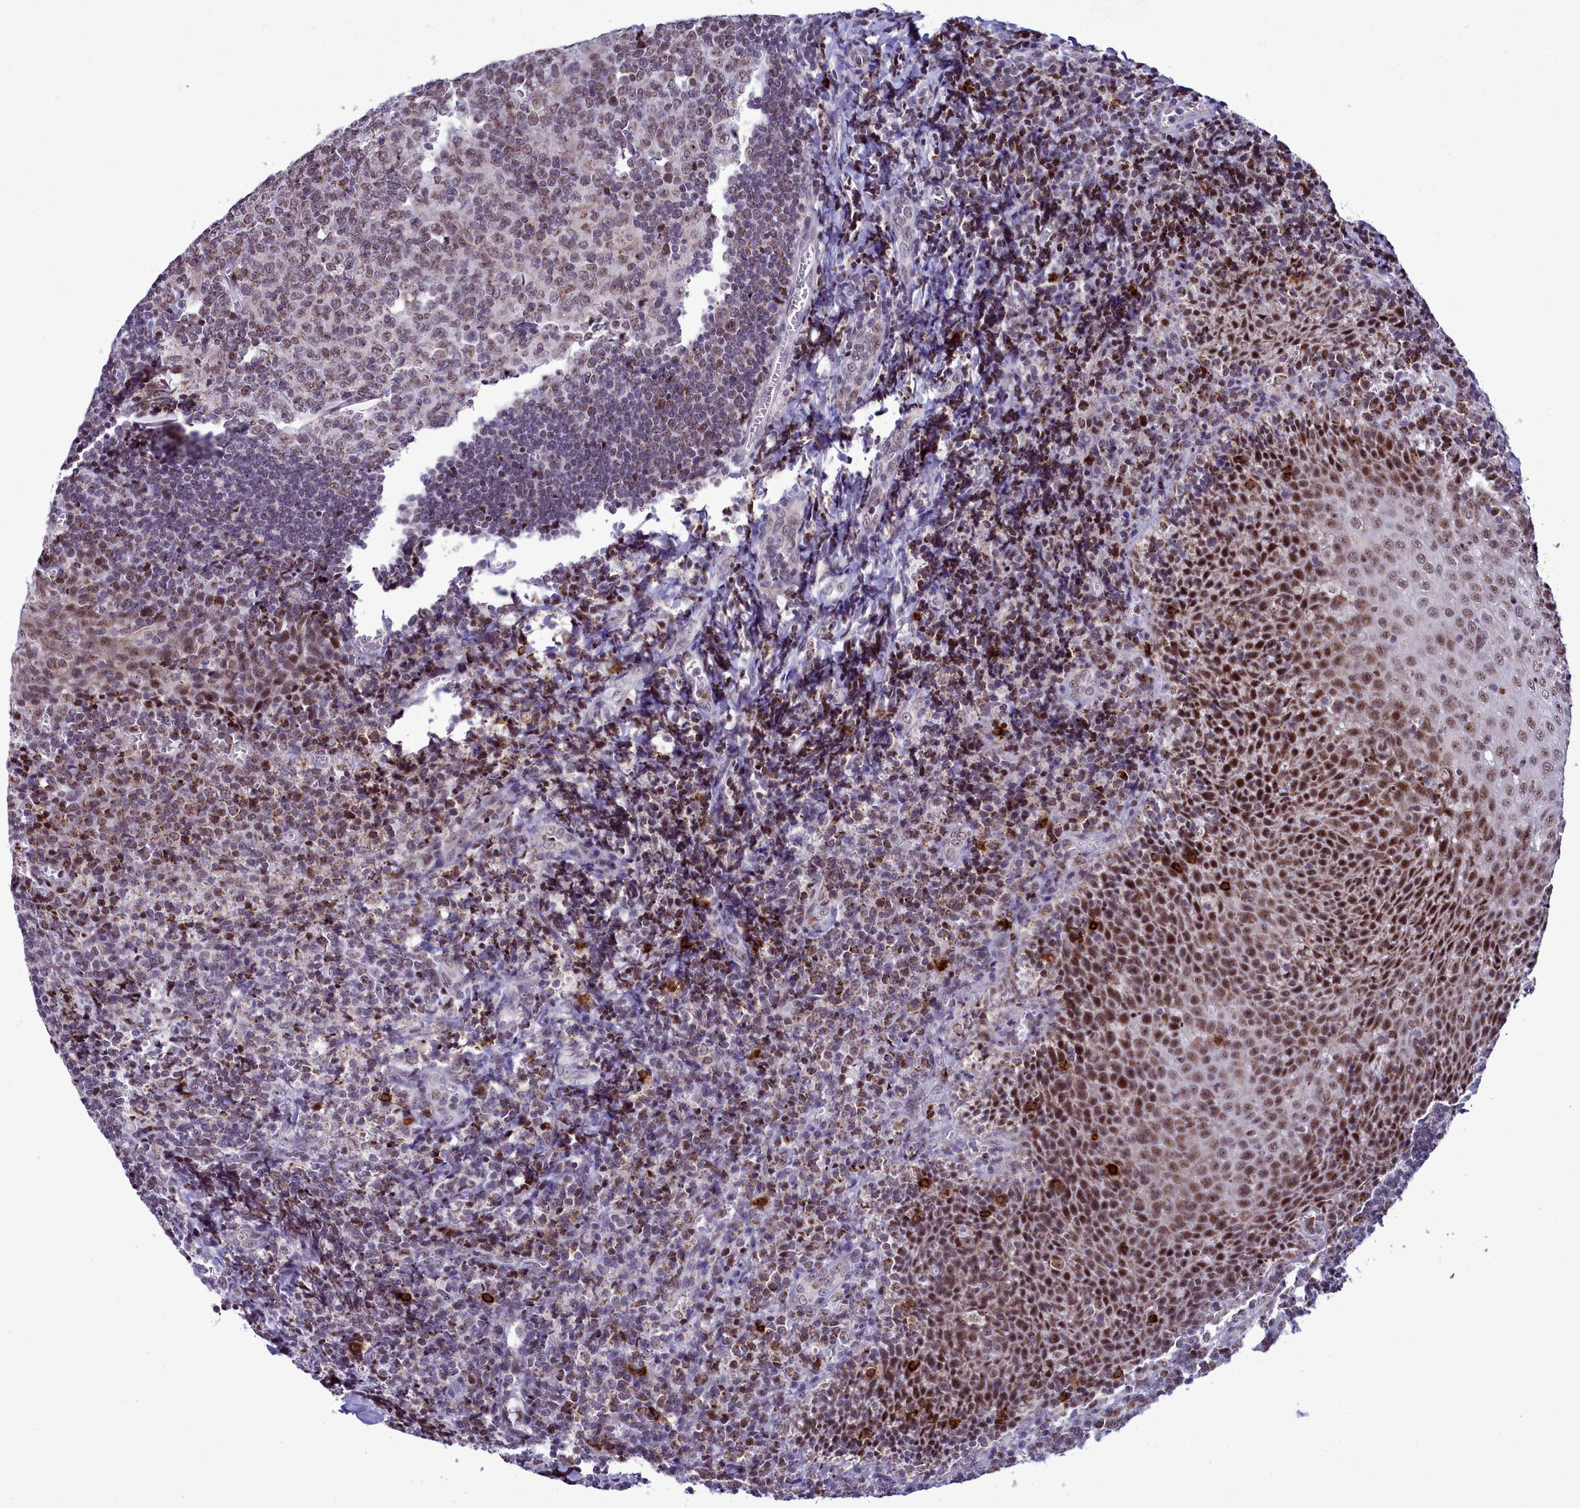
{"staining": {"intensity": "weak", "quantity": "25%-75%", "location": "nuclear"}, "tissue": "tonsil", "cell_type": "Germinal center cells", "image_type": "normal", "snomed": [{"axis": "morphology", "description": "Normal tissue, NOS"}, {"axis": "topography", "description": "Tonsil"}], "caption": "Immunohistochemistry of unremarkable tonsil reveals low levels of weak nuclear expression in approximately 25%-75% of germinal center cells.", "gene": "POM121L2", "patient": {"sex": "male", "age": 27}}